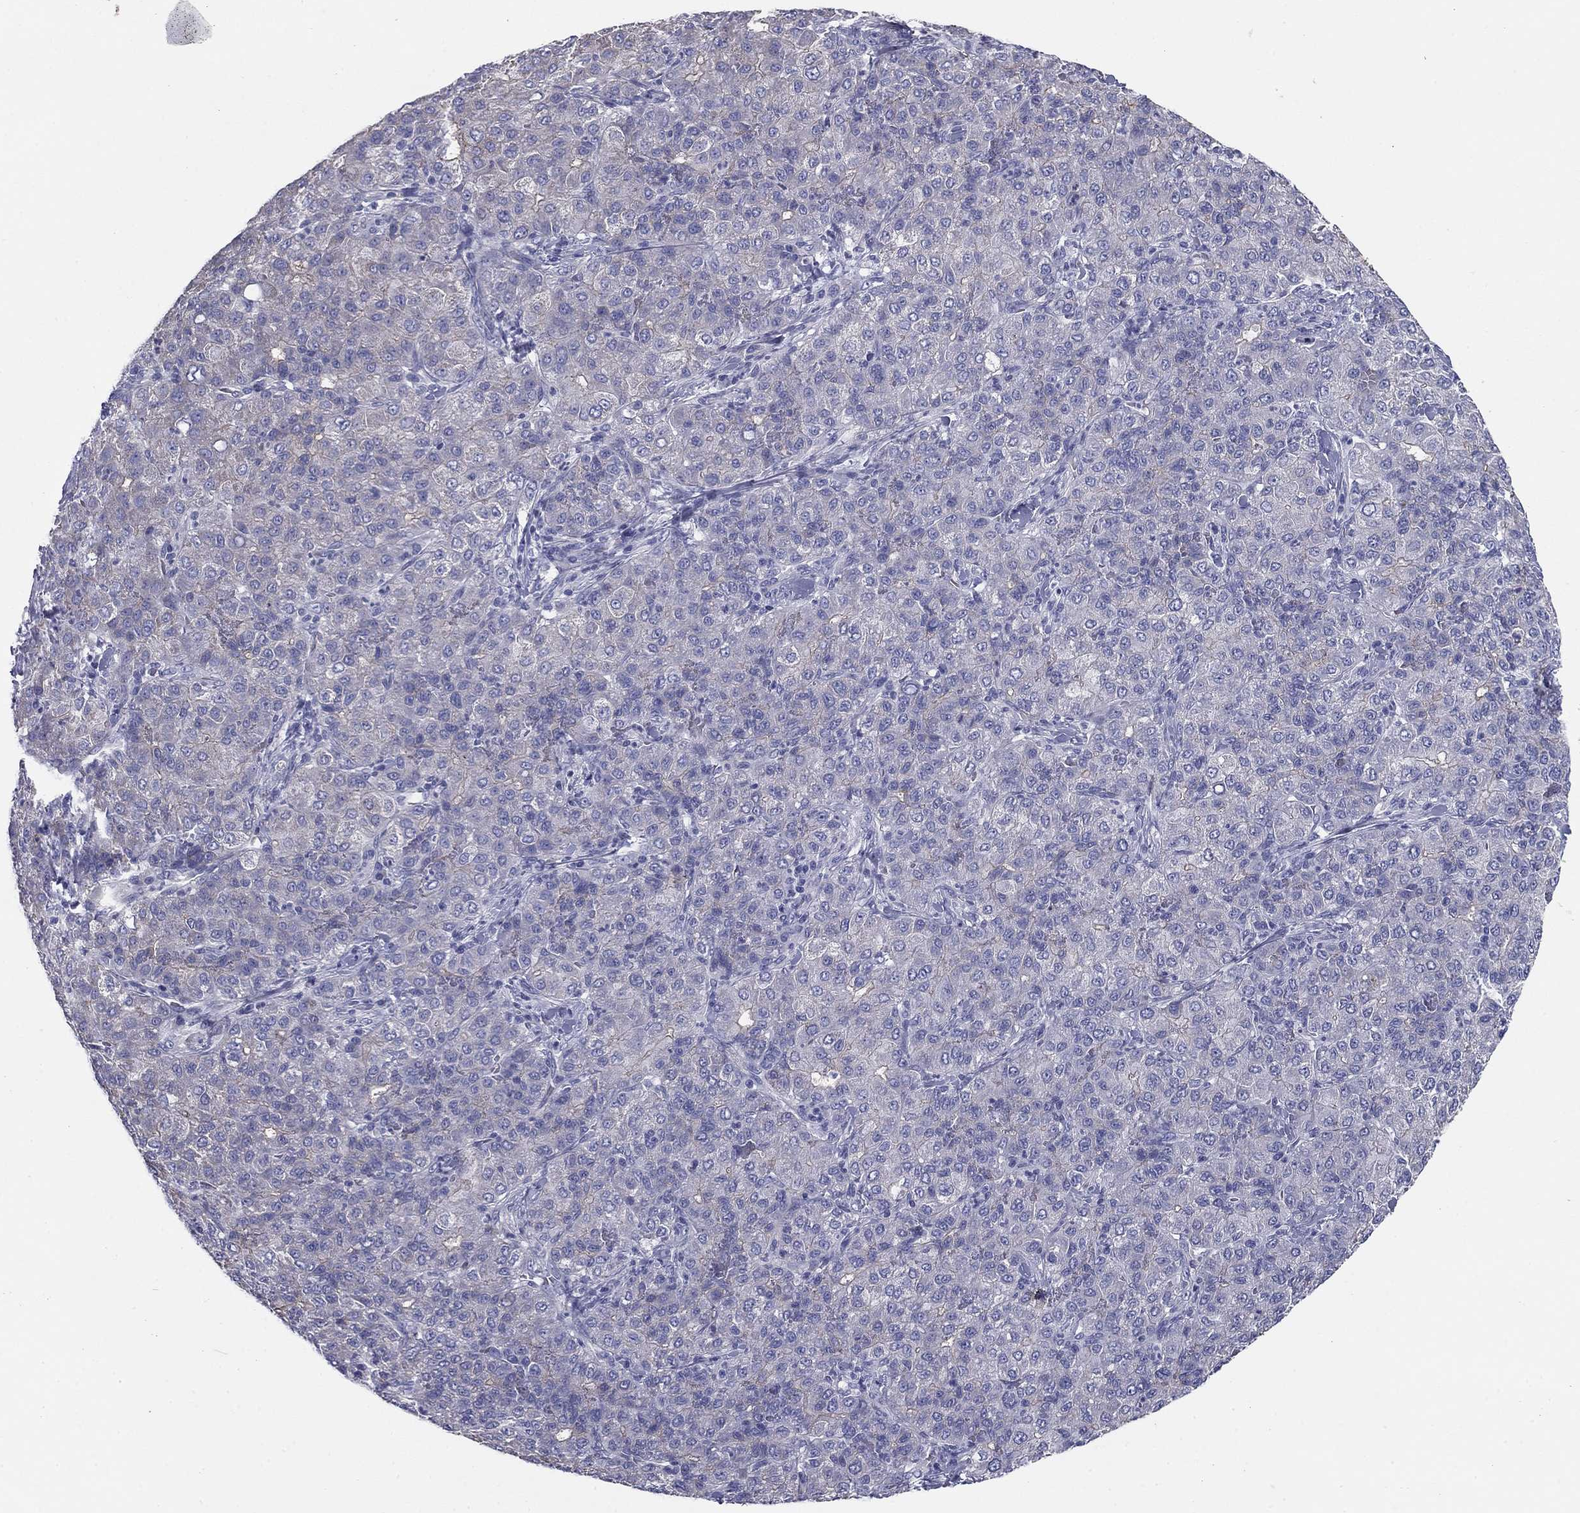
{"staining": {"intensity": "negative", "quantity": "none", "location": "none"}, "tissue": "liver cancer", "cell_type": "Tumor cells", "image_type": "cancer", "snomed": [{"axis": "morphology", "description": "Carcinoma, Hepatocellular, NOS"}, {"axis": "topography", "description": "Liver"}], "caption": "DAB (3,3'-diaminobenzidine) immunohistochemical staining of liver cancer demonstrates no significant positivity in tumor cells.", "gene": "CPLX4", "patient": {"sex": "male", "age": 65}}